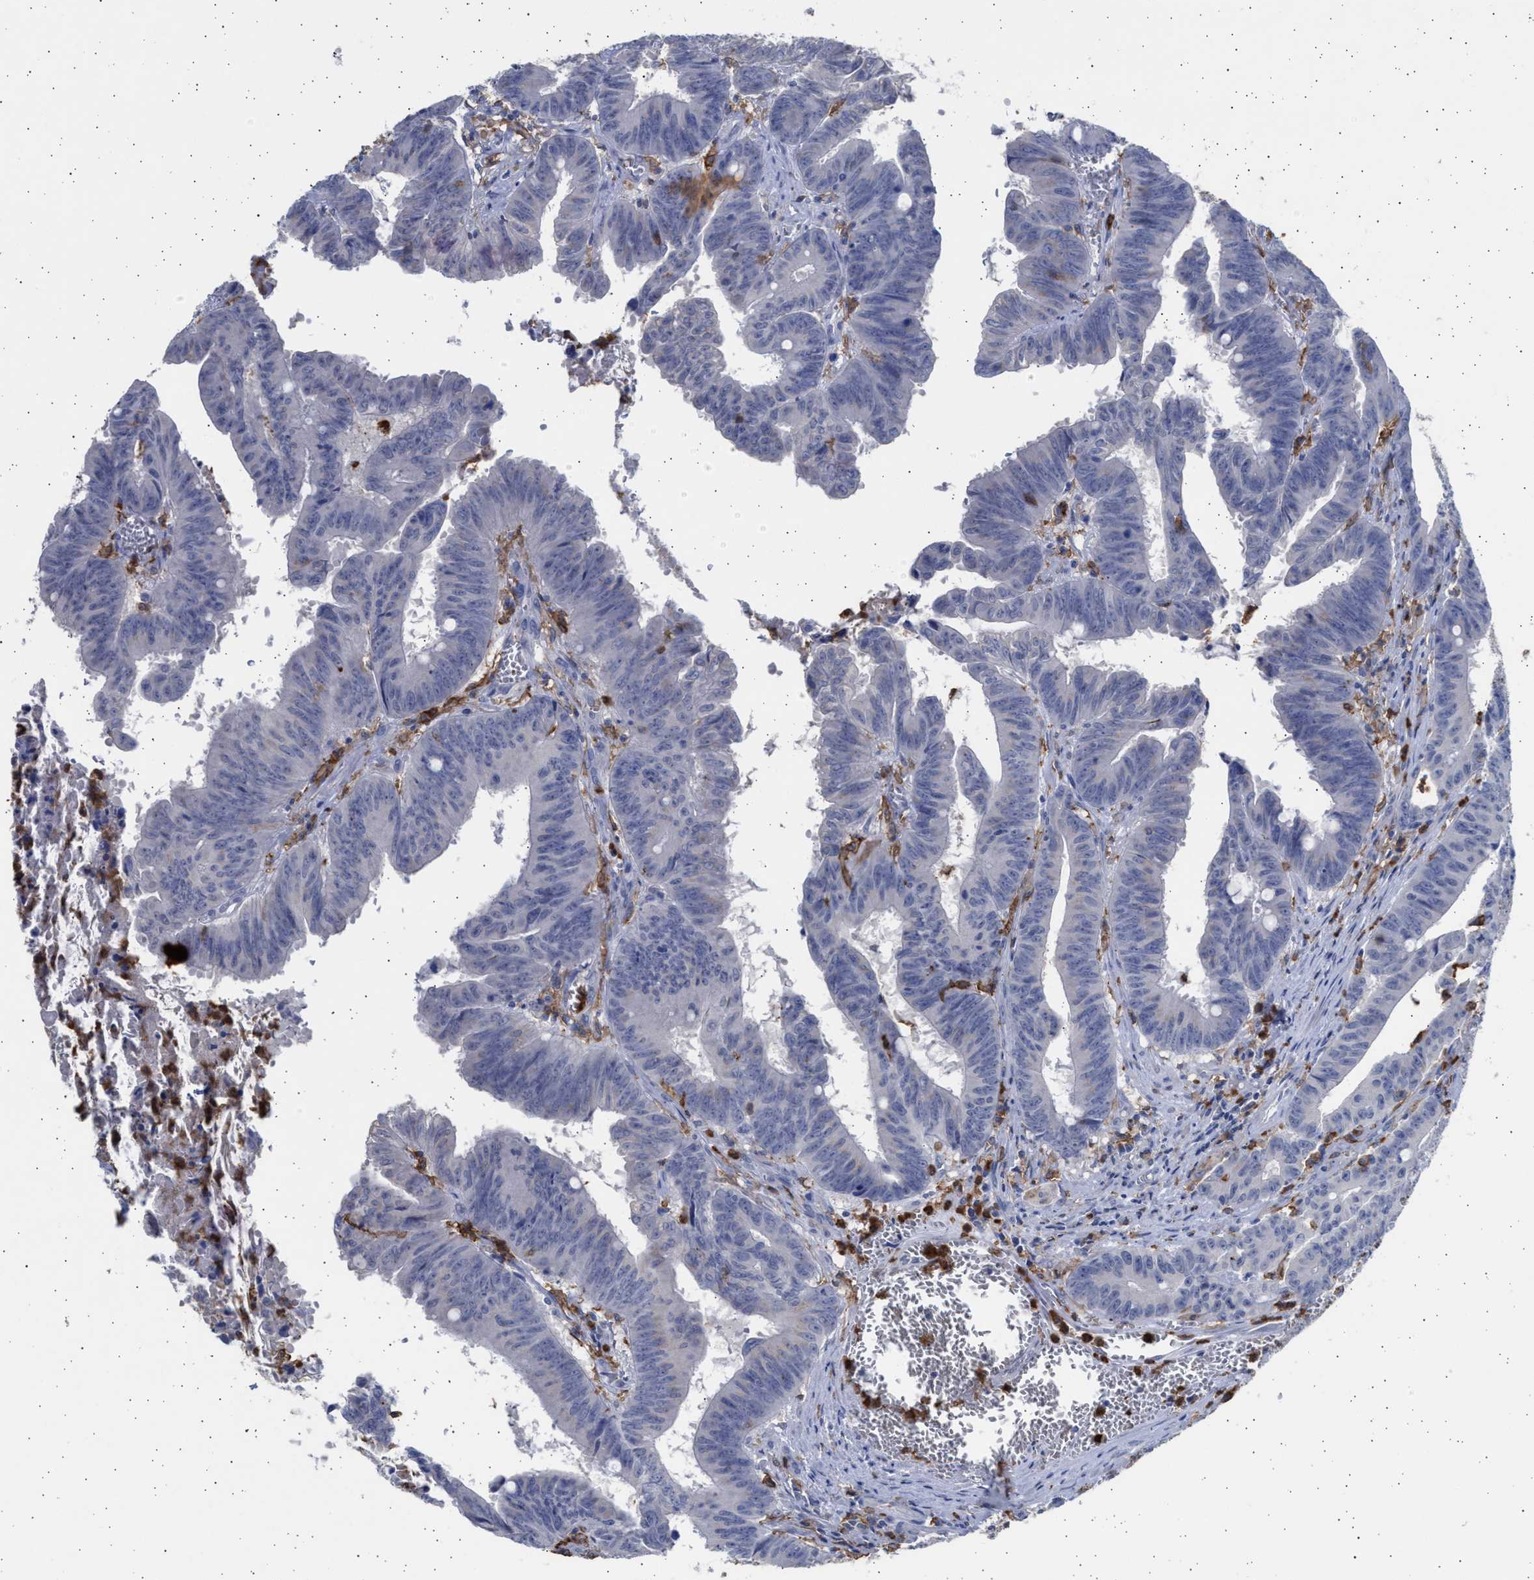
{"staining": {"intensity": "negative", "quantity": "none", "location": "none"}, "tissue": "colorectal cancer", "cell_type": "Tumor cells", "image_type": "cancer", "snomed": [{"axis": "morphology", "description": "Adenocarcinoma, NOS"}, {"axis": "topography", "description": "Colon"}], "caption": "Image shows no significant protein positivity in tumor cells of colorectal cancer.", "gene": "FCER1A", "patient": {"sex": "male", "age": 45}}